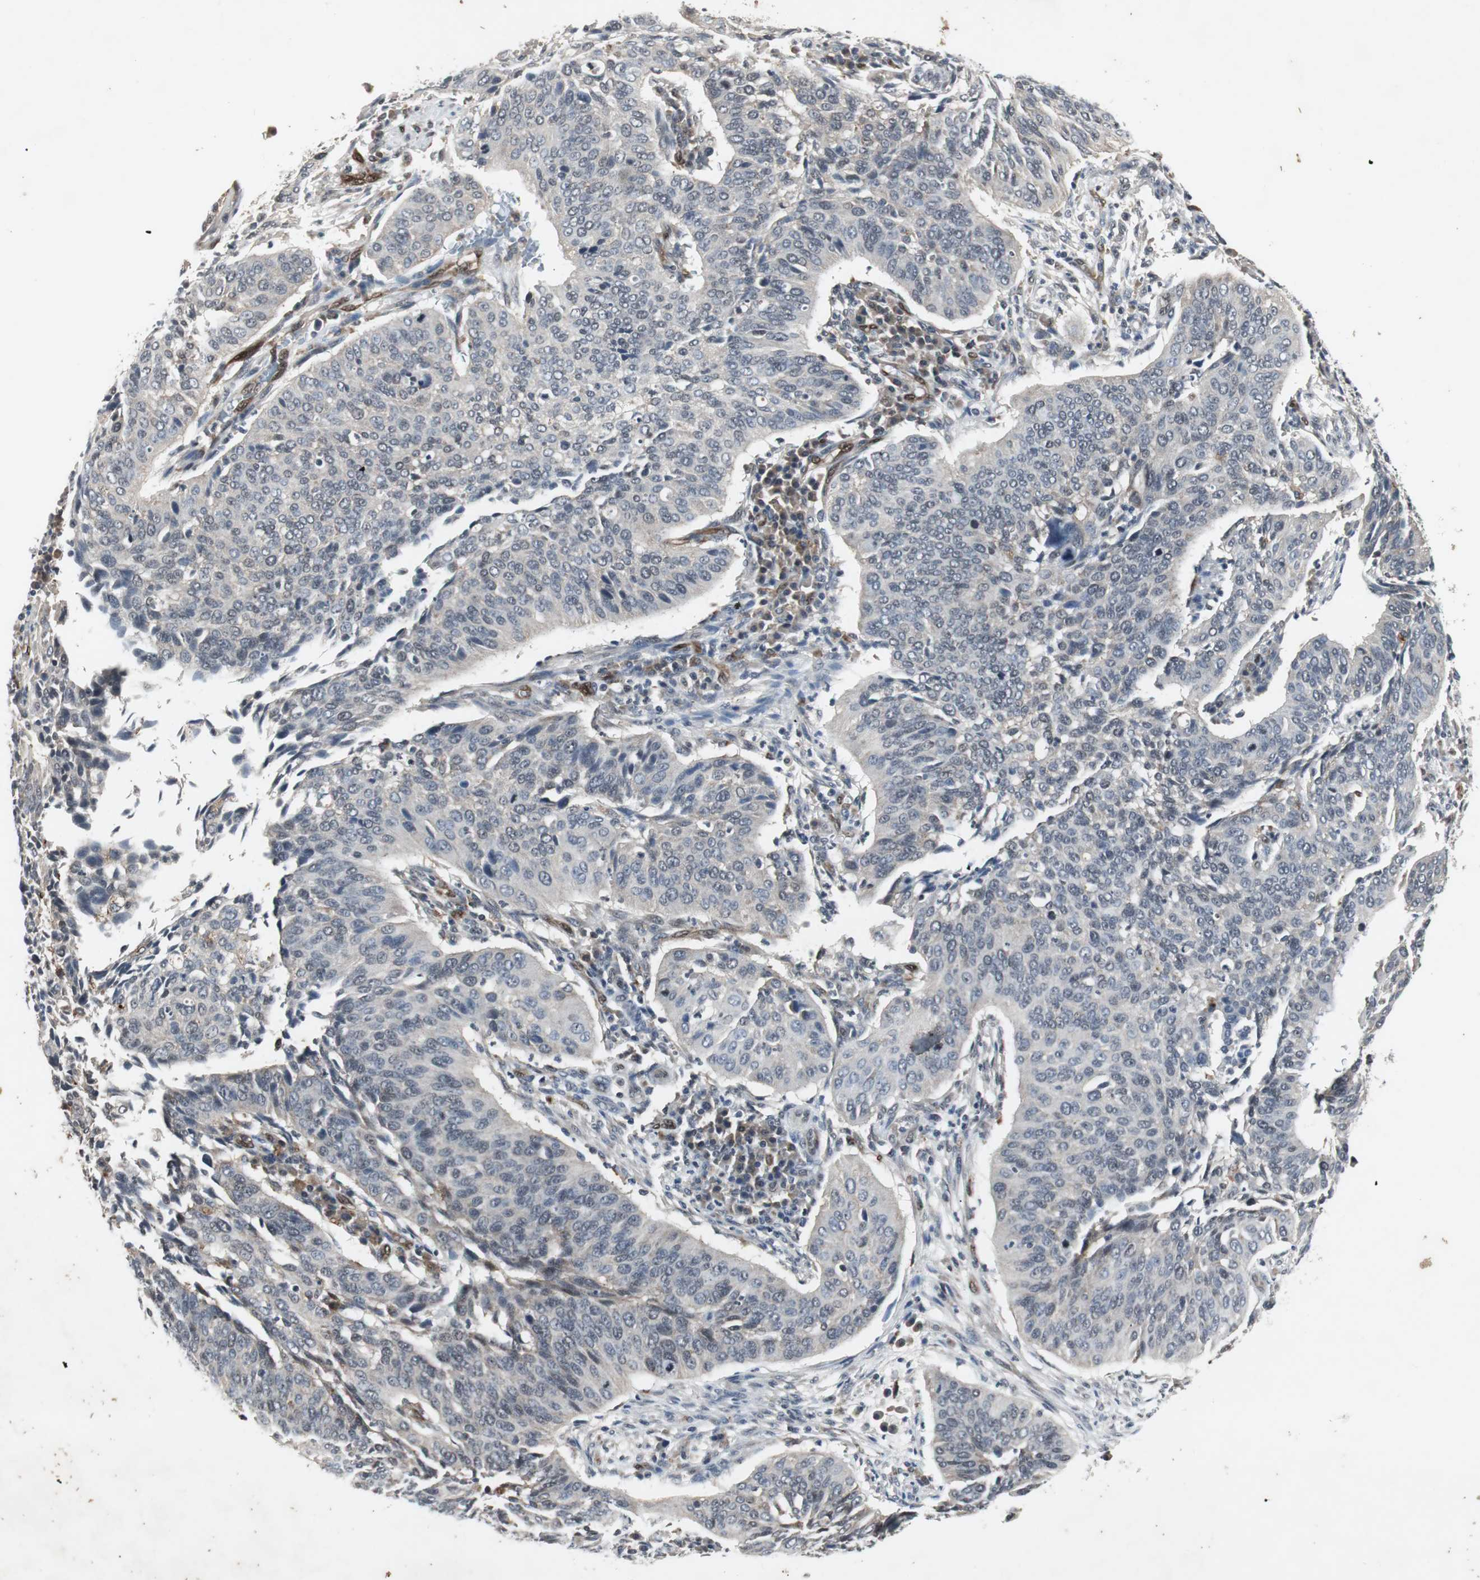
{"staining": {"intensity": "negative", "quantity": "none", "location": "none"}, "tissue": "cervical cancer", "cell_type": "Tumor cells", "image_type": "cancer", "snomed": [{"axis": "morphology", "description": "Squamous cell carcinoma, NOS"}, {"axis": "topography", "description": "Cervix"}], "caption": "DAB immunohistochemical staining of human cervical squamous cell carcinoma exhibits no significant positivity in tumor cells.", "gene": "SMAD1", "patient": {"sex": "female", "age": 39}}